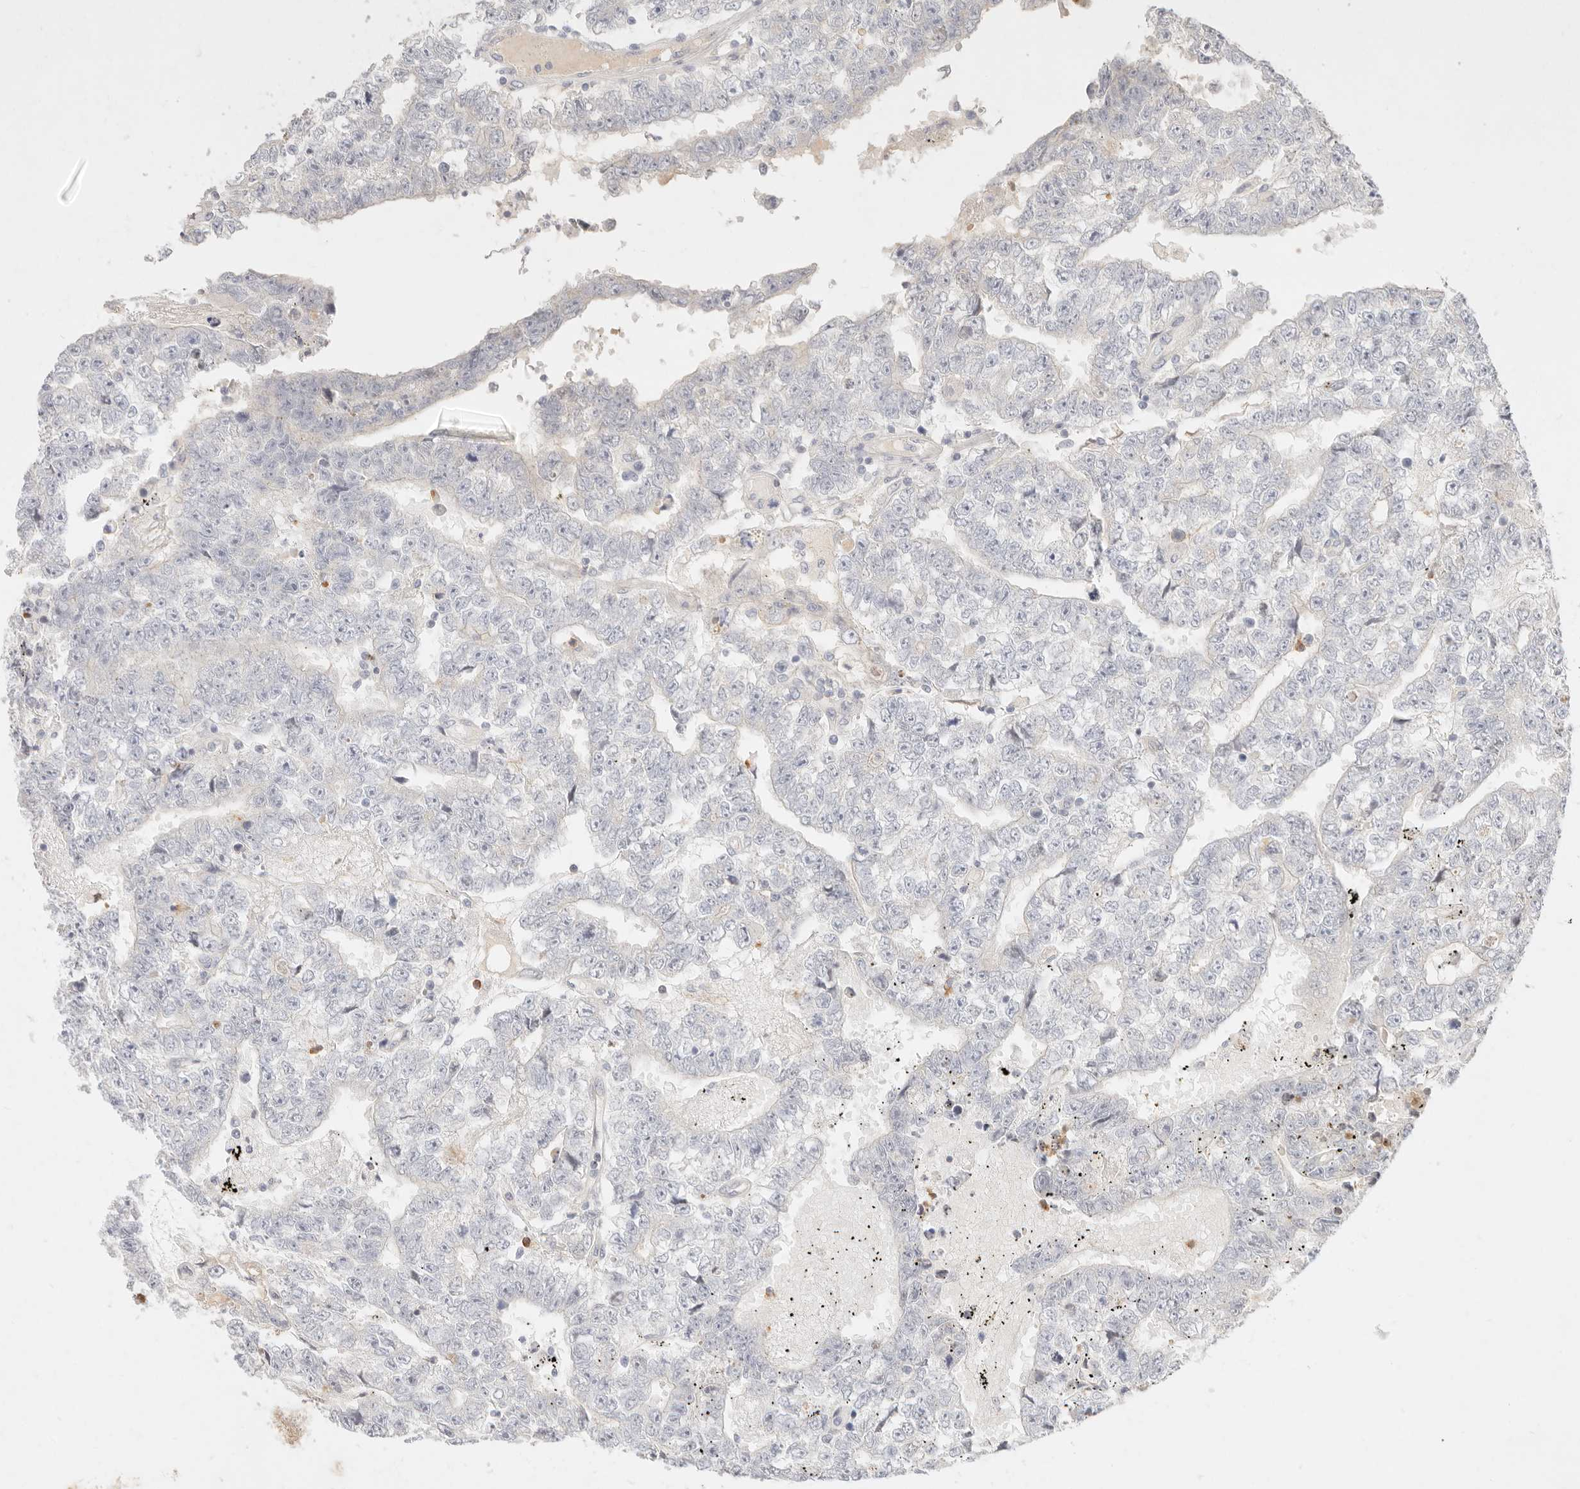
{"staining": {"intensity": "negative", "quantity": "none", "location": "none"}, "tissue": "testis cancer", "cell_type": "Tumor cells", "image_type": "cancer", "snomed": [{"axis": "morphology", "description": "Carcinoma, Embryonal, NOS"}, {"axis": "topography", "description": "Testis"}], "caption": "High magnification brightfield microscopy of testis cancer stained with DAB (brown) and counterstained with hematoxylin (blue): tumor cells show no significant positivity.", "gene": "ASCL3", "patient": {"sex": "male", "age": 25}}